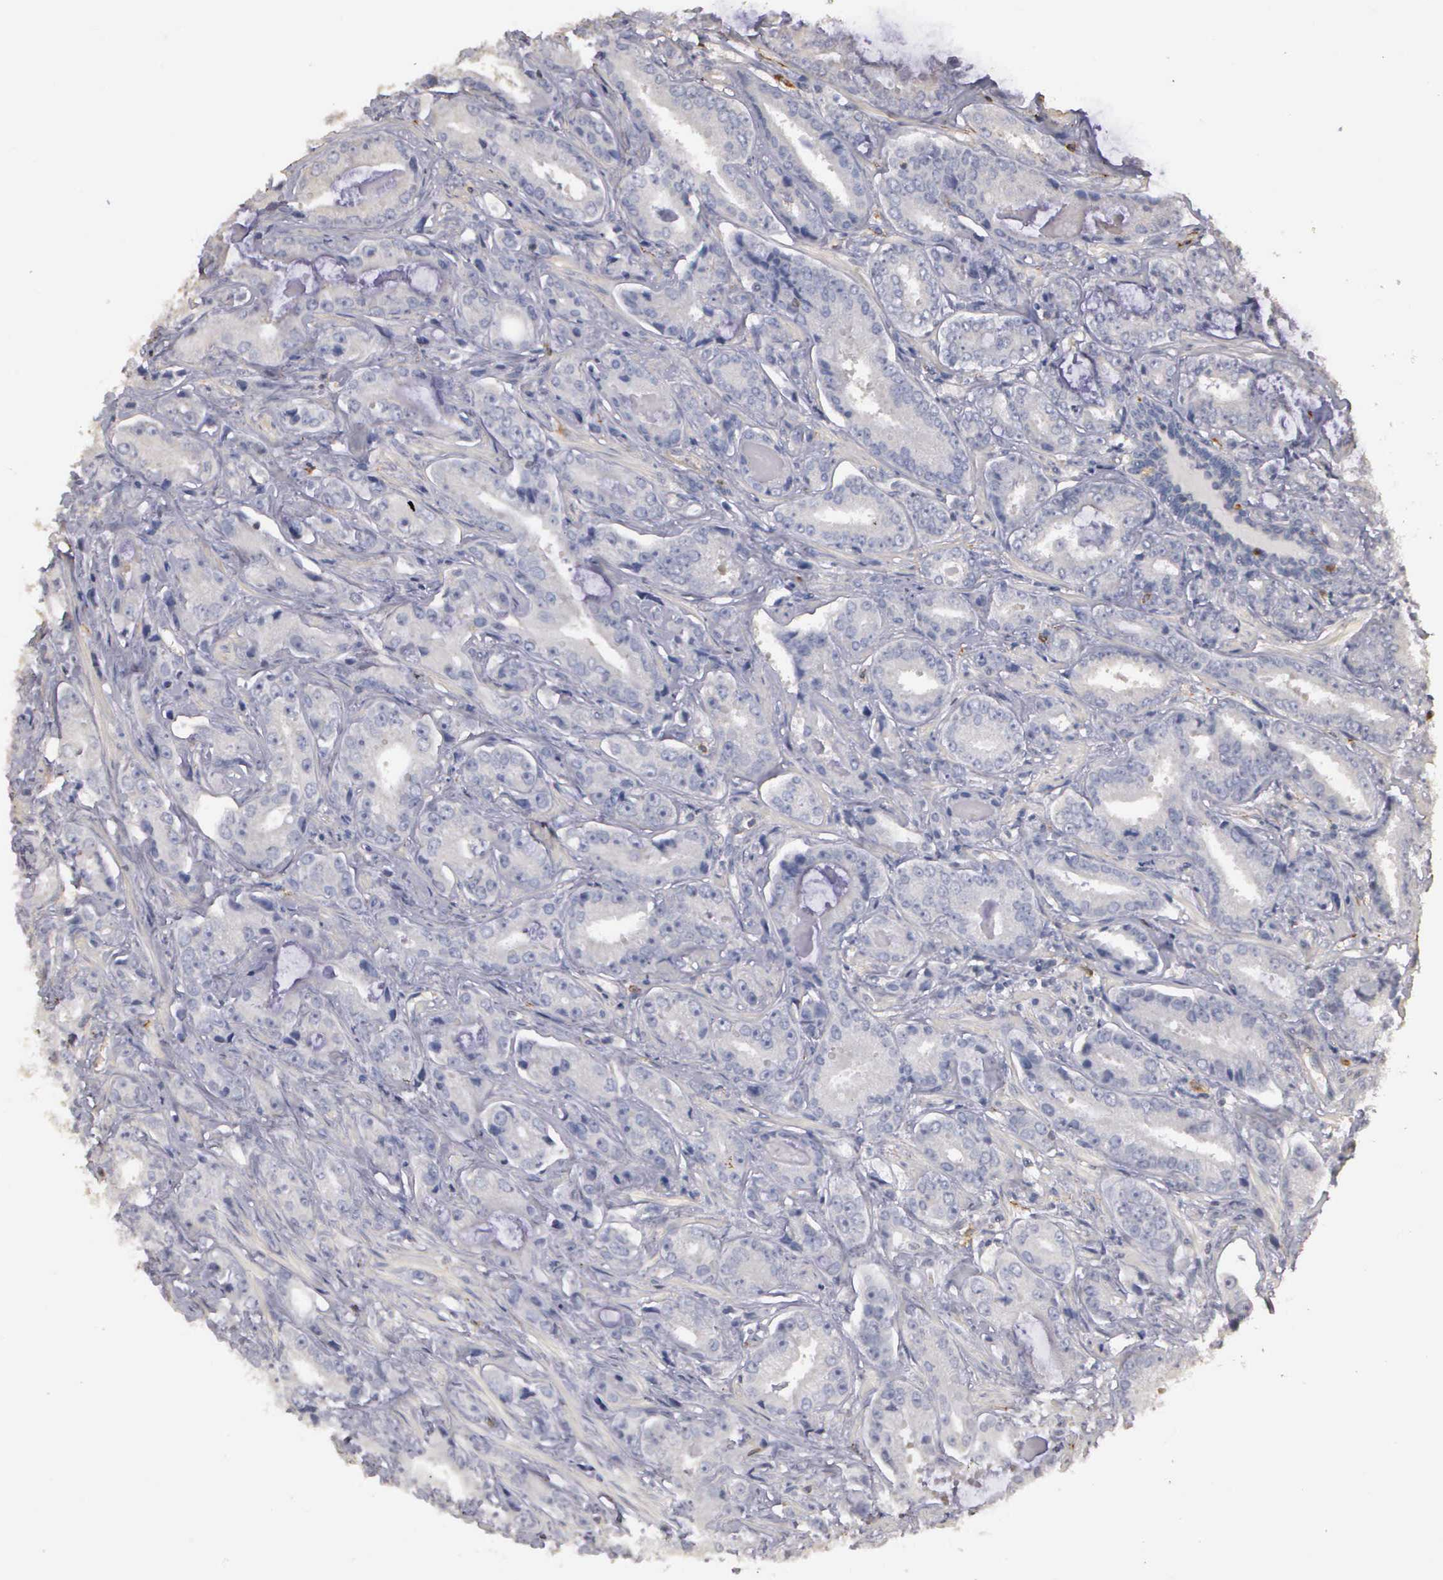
{"staining": {"intensity": "negative", "quantity": "none", "location": "none"}, "tissue": "prostate cancer", "cell_type": "Tumor cells", "image_type": "cancer", "snomed": [{"axis": "morphology", "description": "Adenocarcinoma, Low grade"}, {"axis": "topography", "description": "Prostate"}], "caption": "This image is of prostate cancer (low-grade adenocarcinoma) stained with IHC to label a protein in brown with the nuclei are counter-stained blue. There is no positivity in tumor cells.", "gene": "ENO3", "patient": {"sex": "male", "age": 65}}